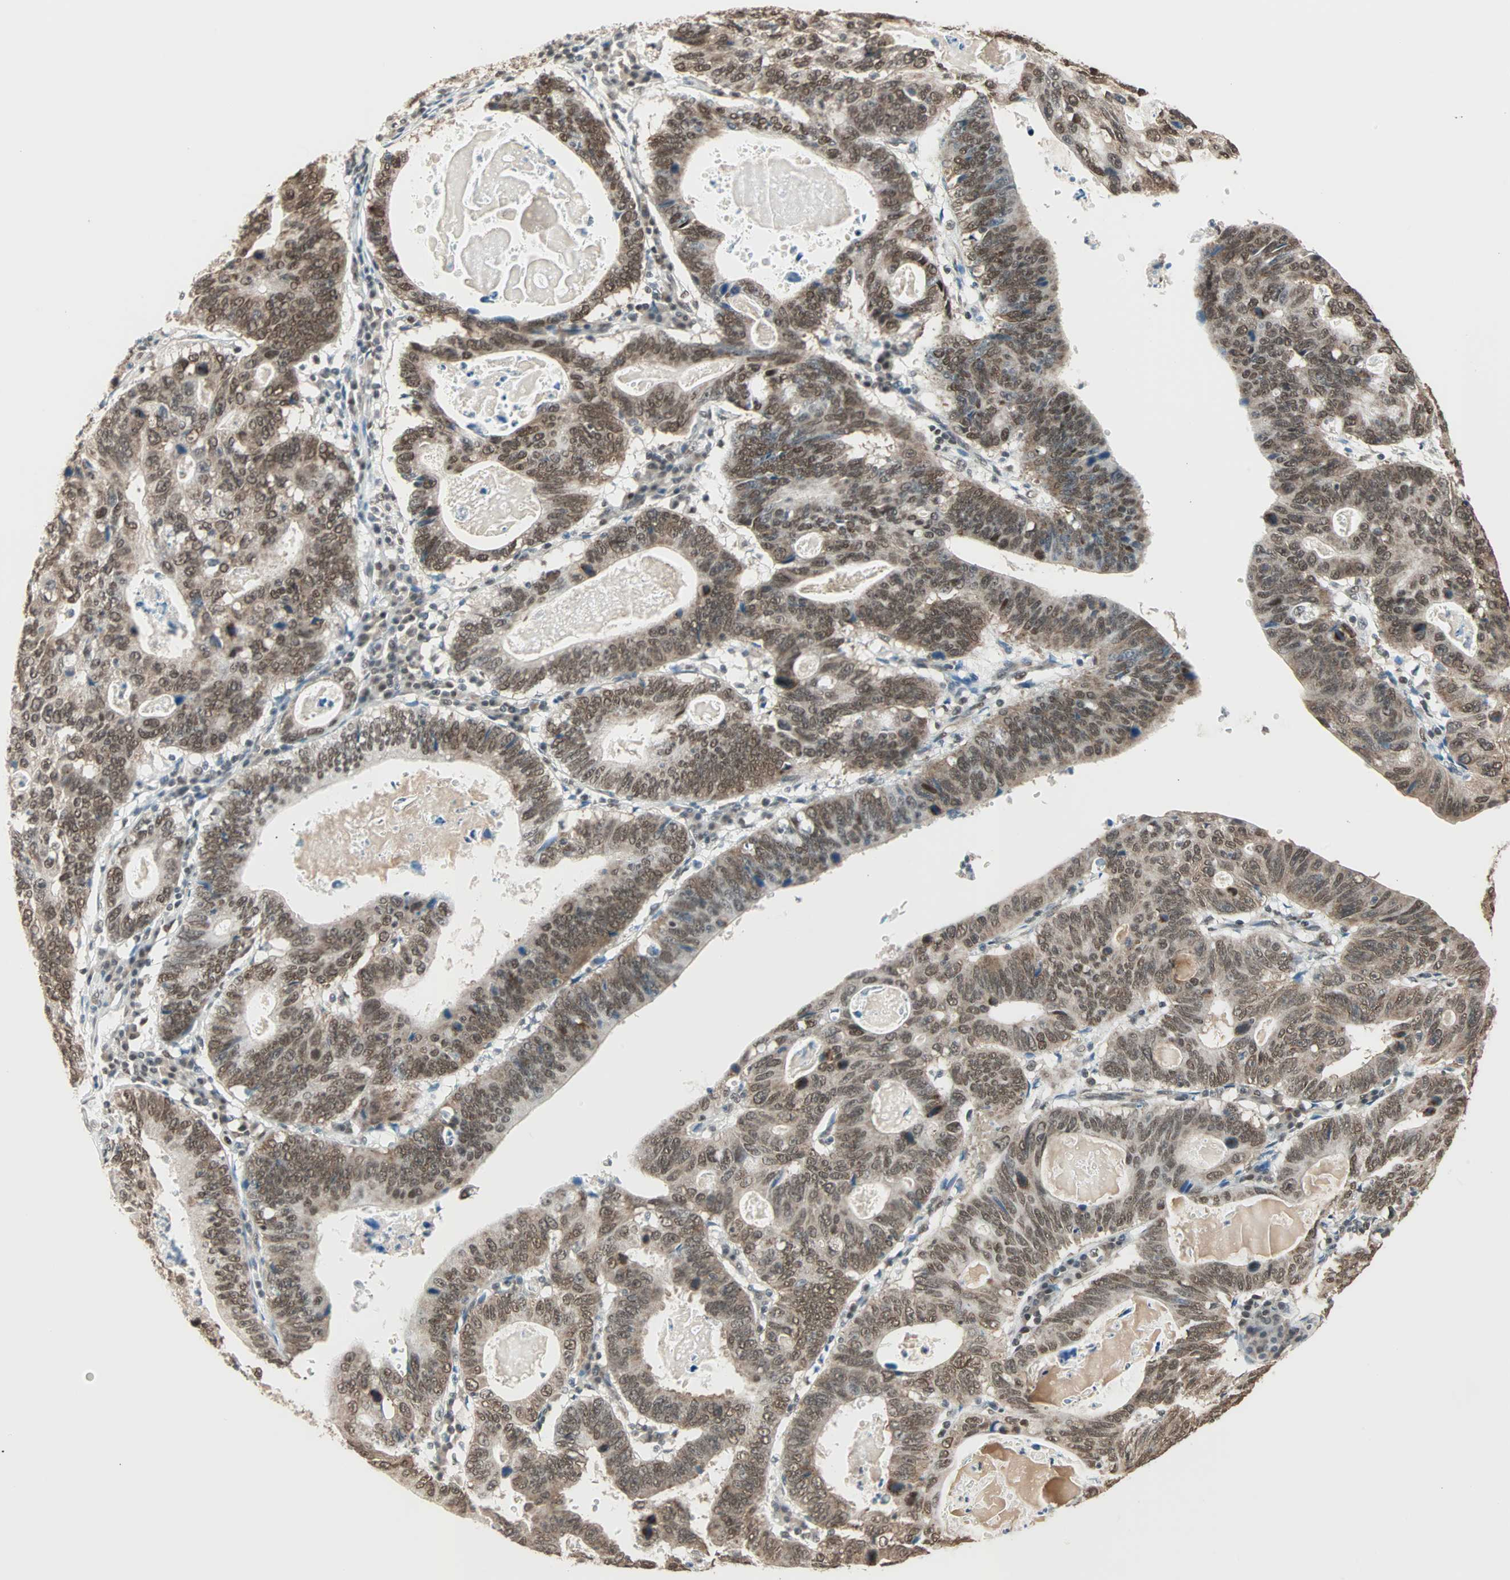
{"staining": {"intensity": "moderate", "quantity": ">75%", "location": "nuclear"}, "tissue": "stomach cancer", "cell_type": "Tumor cells", "image_type": "cancer", "snomed": [{"axis": "morphology", "description": "Adenocarcinoma, NOS"}, {"axis": "topography", "description": "Stomach"}], "caption": "Immunohistochemistry micrograph of stomach cancer (adenocarcinoma) stained for a protein (brown), which exhibits medium levels of moderate nuclear staining in approximately >75% of tumor cells.", "gene": "DAZAP1", "patient": {"sex": "male", "age": 59}}